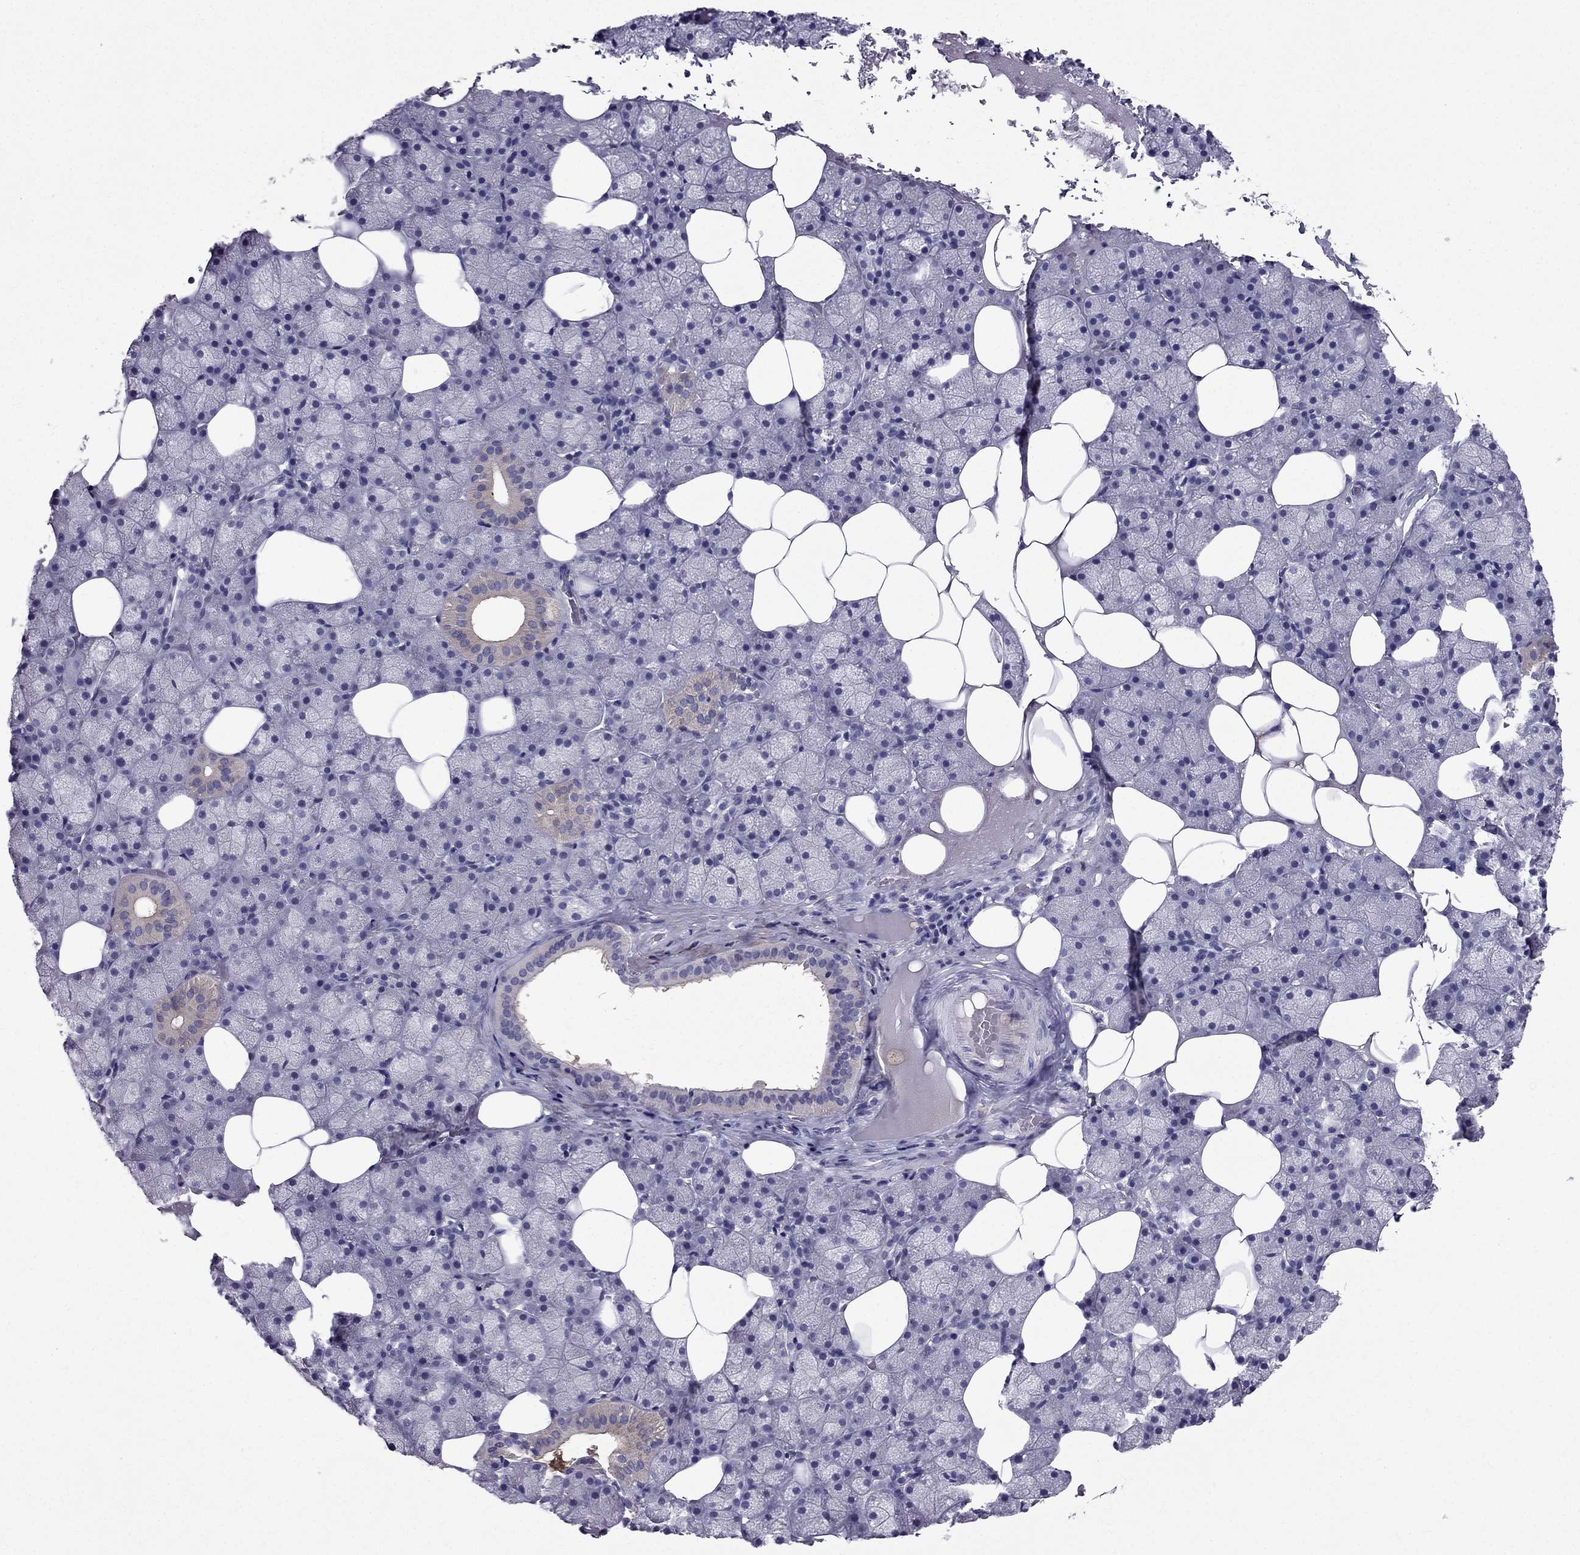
{"staining": {"intensity": "weak", "quantity": "<25%", "location": "cytoplasmic/membranous"}, "tissue": "salivary gland", "cell_type": "Glandular cells", "image_type": "normal", "snomed": [{"axis": "morphology", "description": "Normal tissue, NOS"}, {"axis": "topography", "description": "Salivary gland"}], "caption": "The image demonstrates no staining of glandular cells in unremarkable salivary gland. Nuclei are stained in blue.", "gene": "AAK1", "patient": {"sex": "male", "age": 38}}